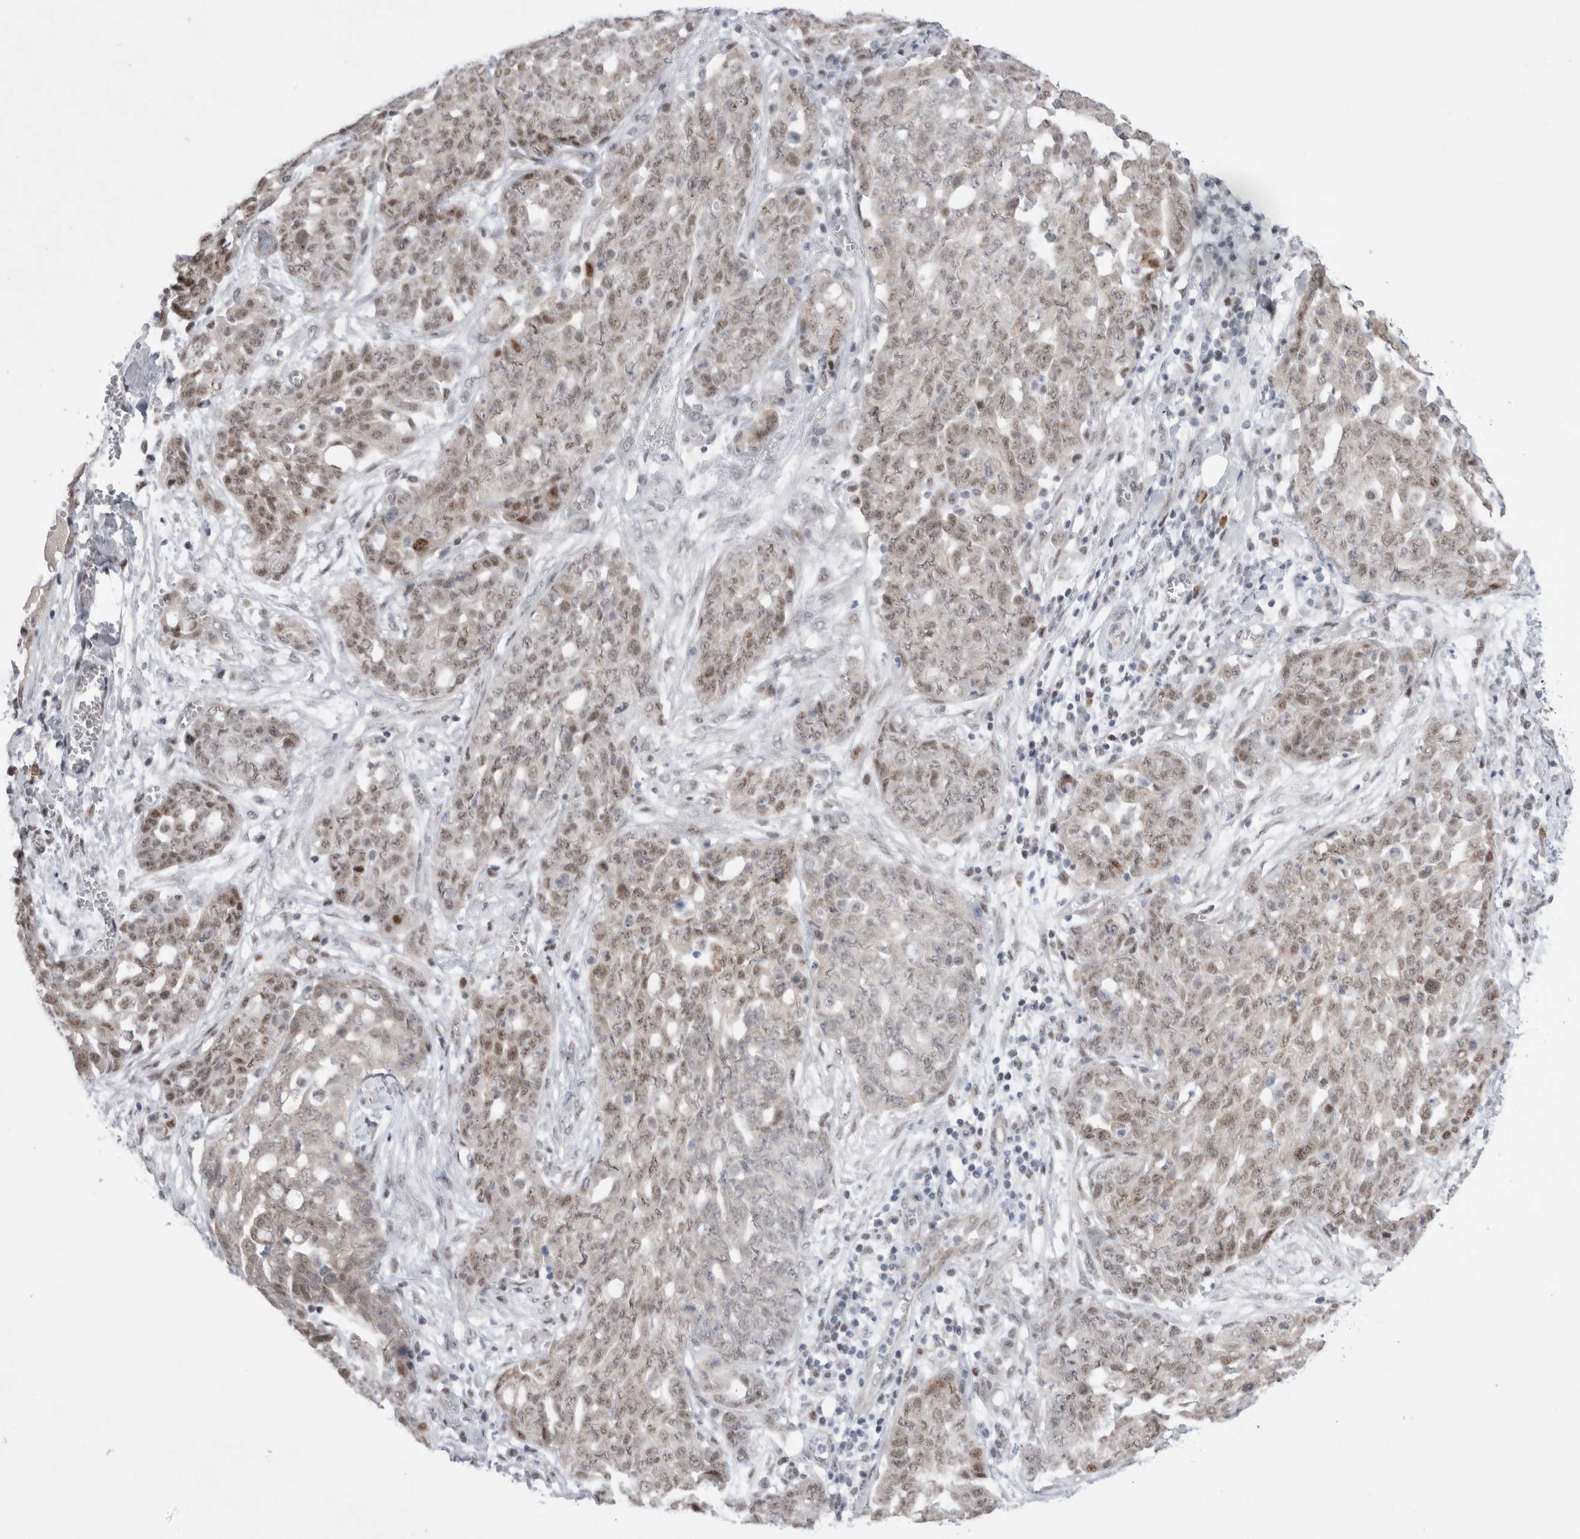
{"staining": {"intensity": "weak", "quantity": ">75%", "location": "nuclear"}, "tissue": "ovarian cancer", "cell_type": "Tumor cells", "image_type": "cancer", "snomed": [{"axis": "morphology", "description": "Cystadenocarcinoma, serous, NOS"}, {"axis": "topography", "description": "Soft tissue"}, {"axis": "topography", "description": "Ovary"}], "caption": "A photomicrograph of human ovarian cancer (serous cystadenocarcinoma) stained for a protein demonstrates weak nuclear brown staining in tumor cells. (Brightfield microscopy of DAB IHC at high magnification).", "gene": "WIPF2", "patient": {"sex": "female", "age": 57}}